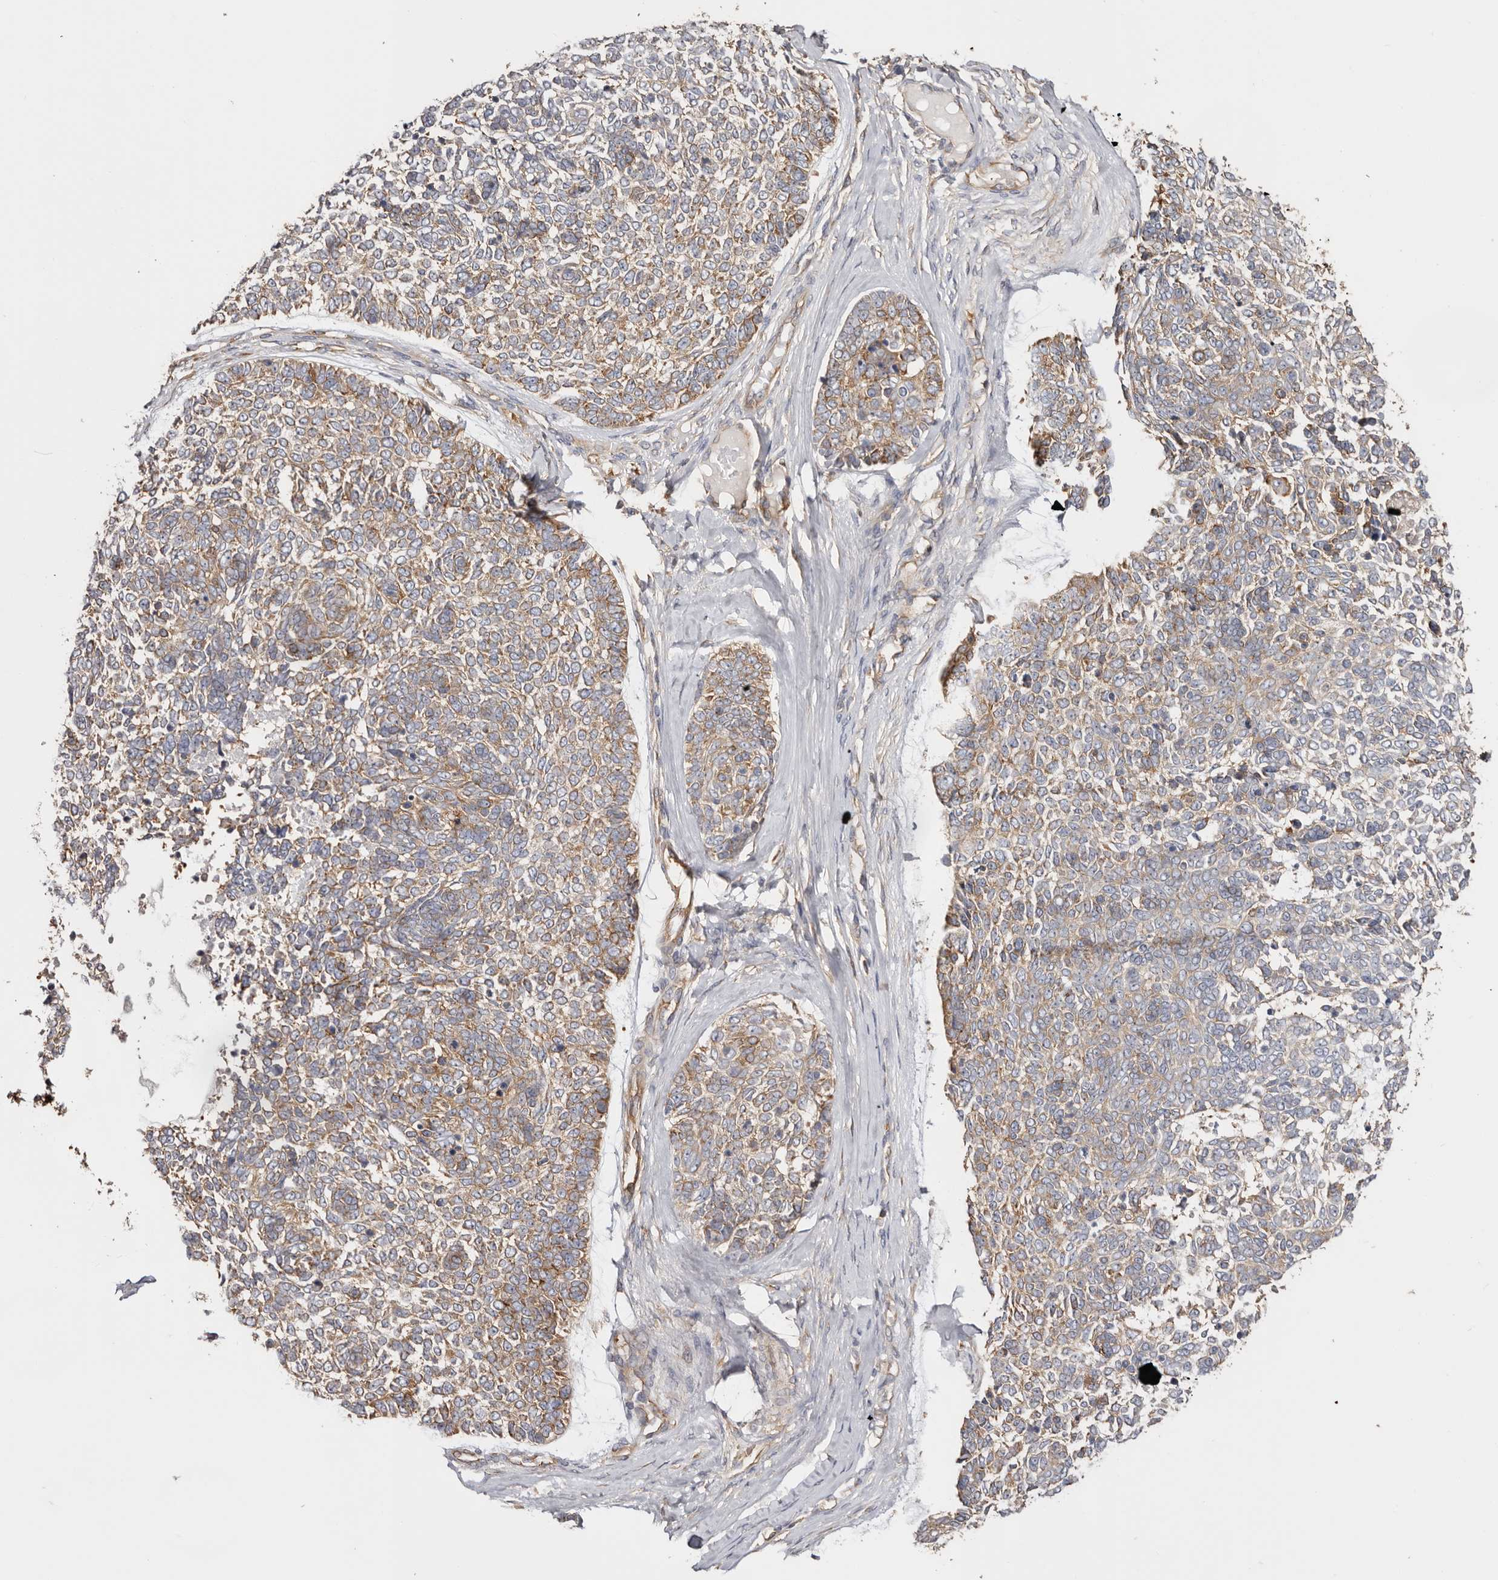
{"staining": {"intensity": "moderate", "quantity": ">75%", "location": "cytoplasmic/membranous"}, "tissue": "skin cancer", "cell_type": "Tumor cells", "image_type": "cancer", "snomed": [{"axis": "morphology", "description": "Basal cell carcinoma"}, {"axis": "topography", "description": "Skin"}], "caption": "An image of basal cell carcinoma (skin) stained for a protein demonstrates moderate cytoplasmic/membranous brown staining in tumor cells.", "gene": "EPRS1", "patient": {"sex": "female", "age": 81}}